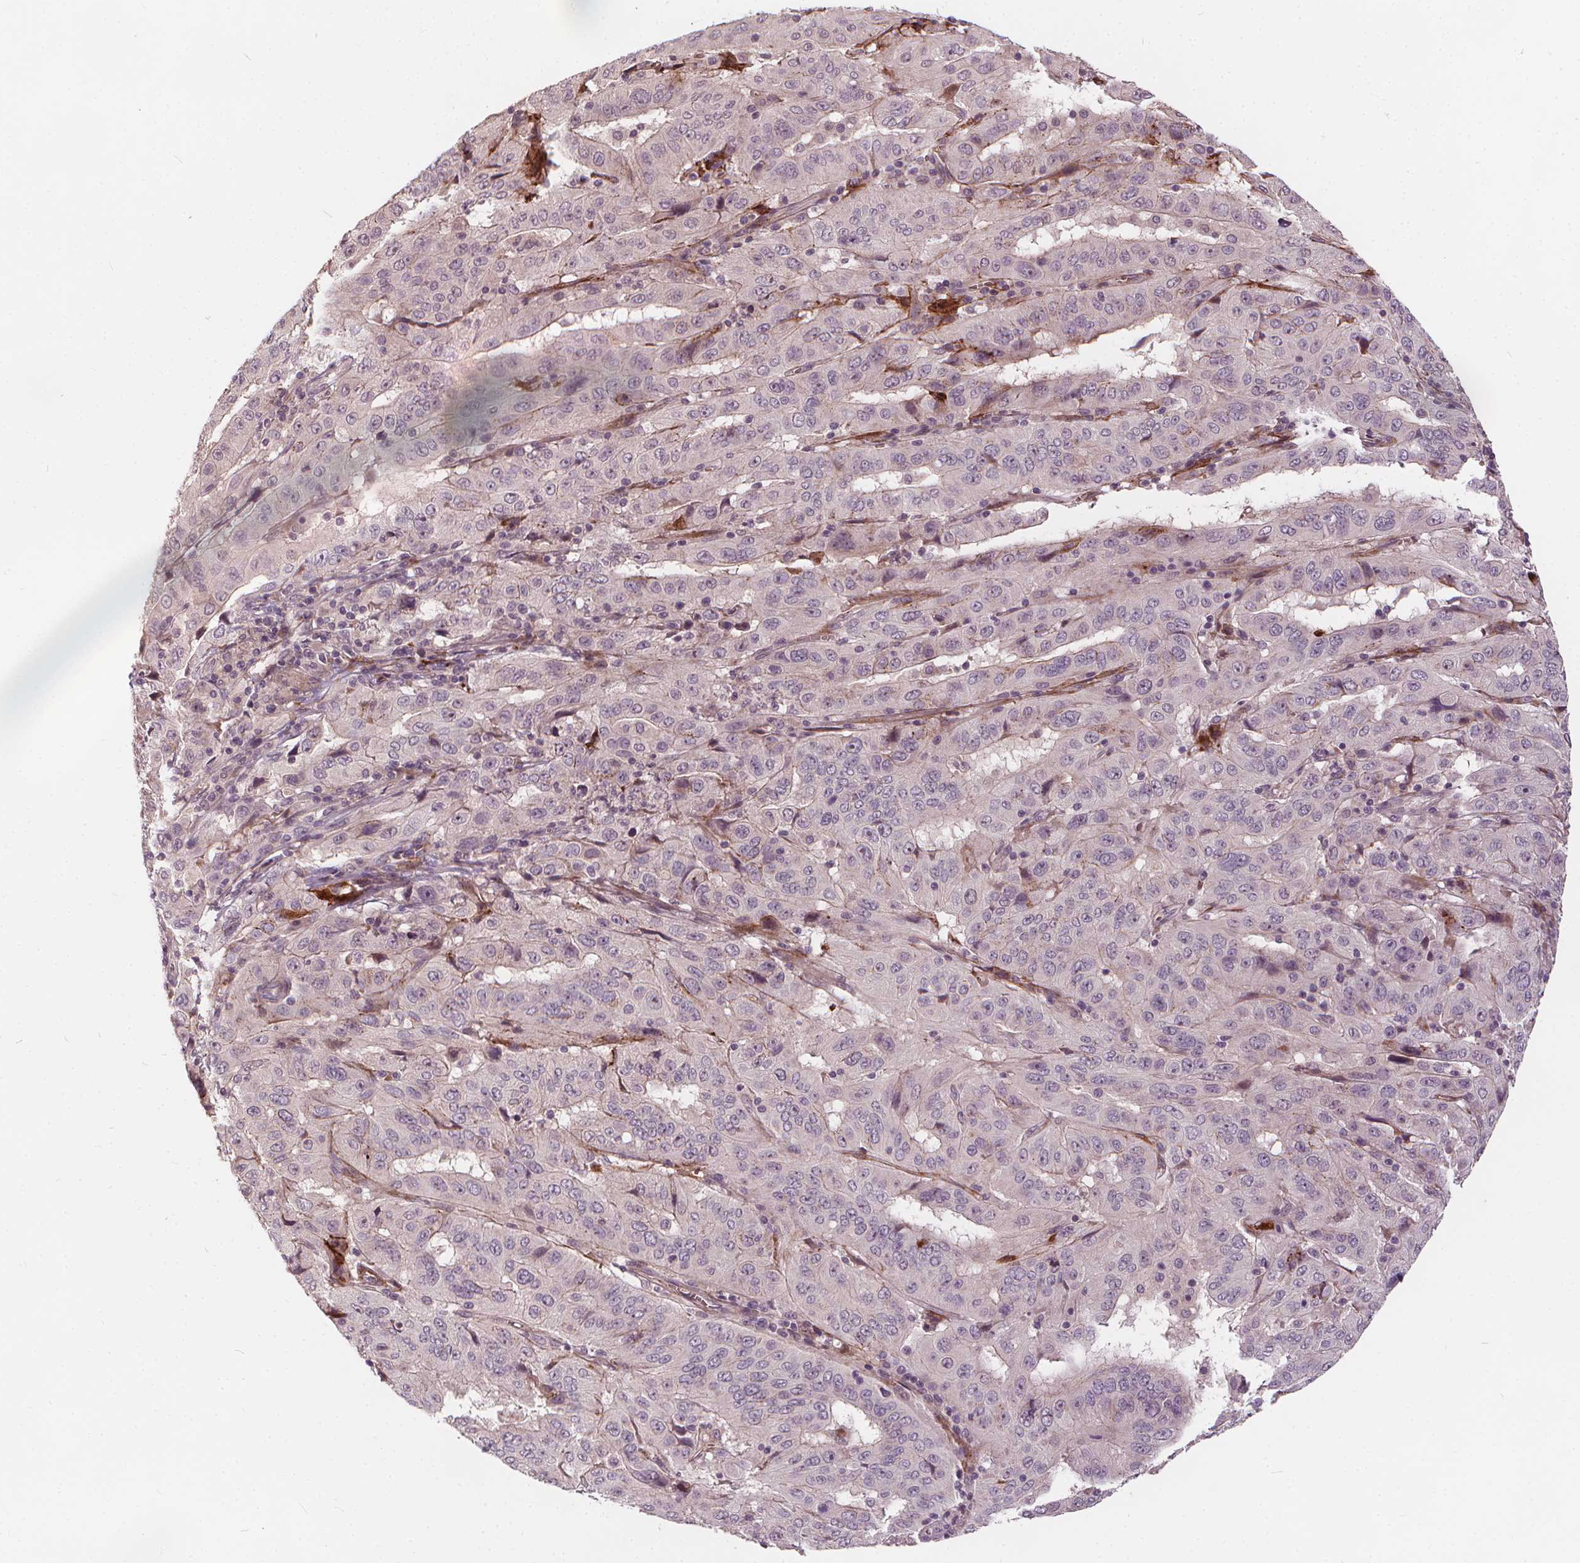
{"staining": {"intensity": "negative", "quantity": "none", "location": "none"}, "tissue": "pancreatic cancer", "cell_type": "Tumor cells", "image_type": "cancer", "snomed": [{"axis": "morphology", "description": "Adenocarcinoma, NOS"}, {"axis": "topography", "description": "Pancreas"}], "caption": "Pancreatic cancer stained for a protein using IHC demonstrates no staining tumor cells.", "gene": "IPO13", "patient": {"sex": "male", "age": 63}}